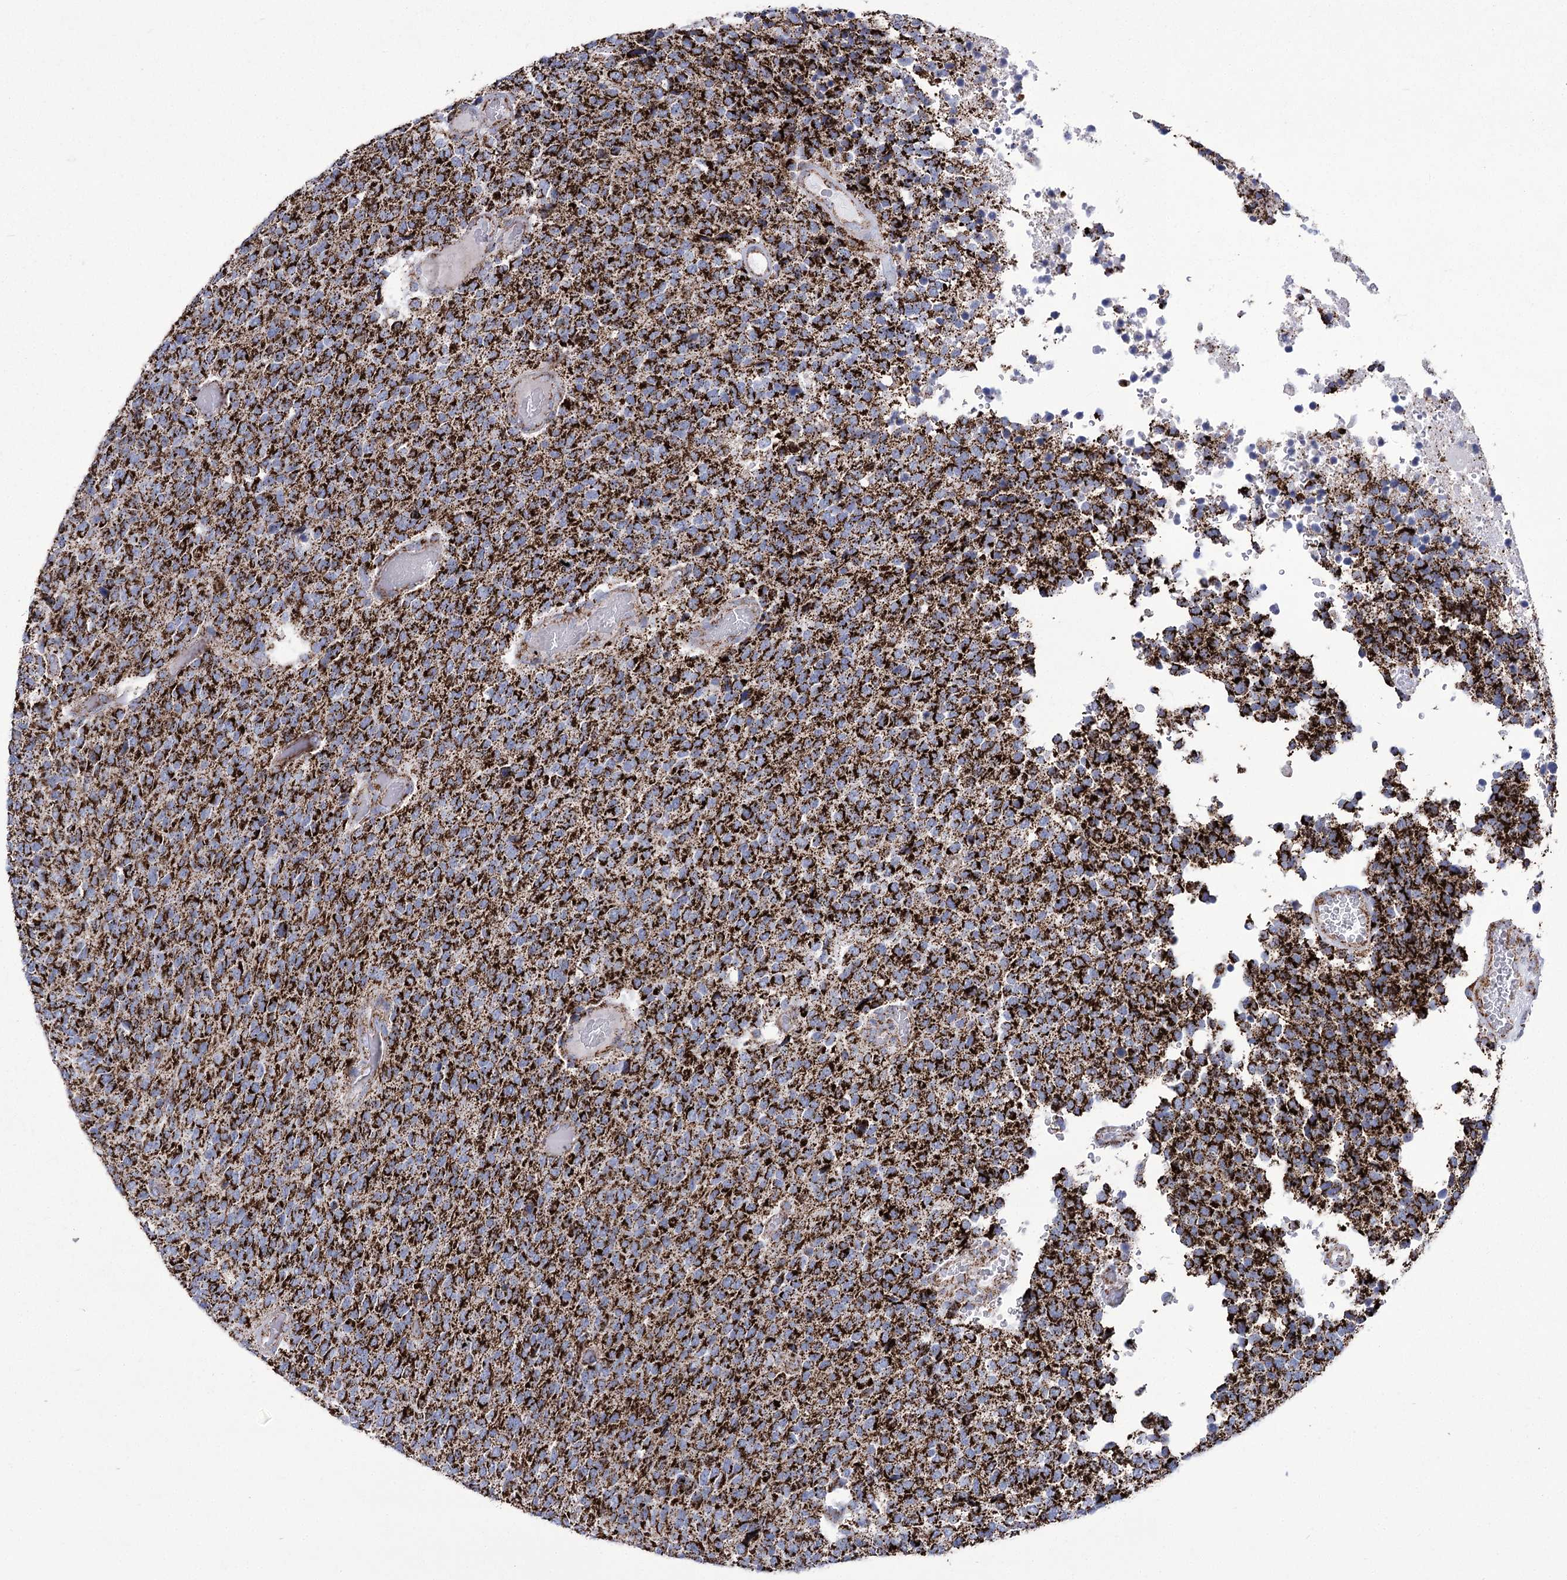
{"staining": {"intensity": "strong", "quantity": ">75%", "location": "cytoplasmic/membranous"}, "tissue": "glioma", "cell_type": "Tumor cells", "image_type": "cancer", "snomed": [{"axis": "morphology", "description": "Glioma, malignant, High grade"}, {"axis": "topography", "description": "pancreas cauda"}], "caption": "Glioma stained with immunohistochemistry exhibits strong cytoplasmic/membranous expression in about >75% of tumor cells.", "gene": "PDHB", "patient": {"sex": "male", "age": 60}}